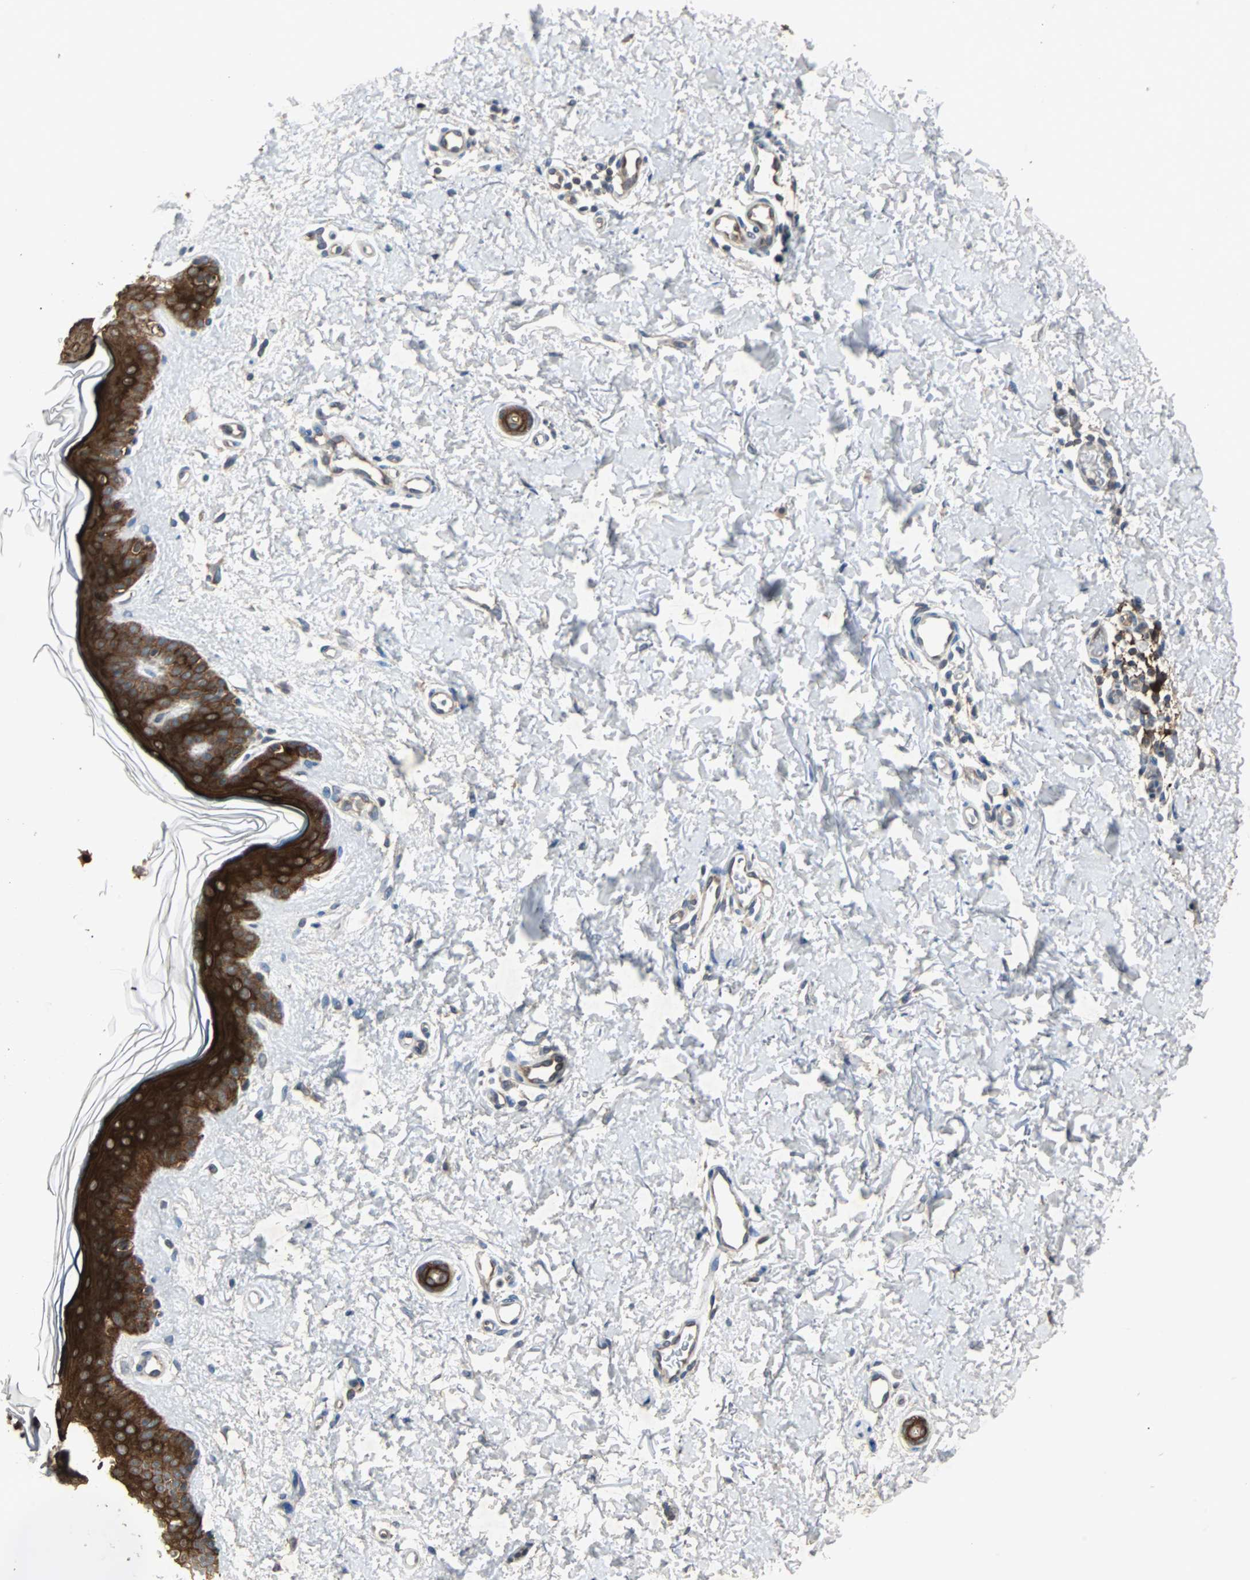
{"staining": {"intensity": "negative", "quantity": "none", "location": "none"}, "tissue": "skin", "cell_type": "Fibroblasts", "image_type": "normal", "snomed": [{"axis": "morphology", "description": "Normal tissue, NOS"}, {"axis": "topography", "description": "Skin"}], "caption": "A photomicrograph of skin stained for a protein reveals no brown staining in fibroblasts. Nuclei are stained in blue.", "gene": "CMC2", "patient": {"sex": "female", "age": 56}}